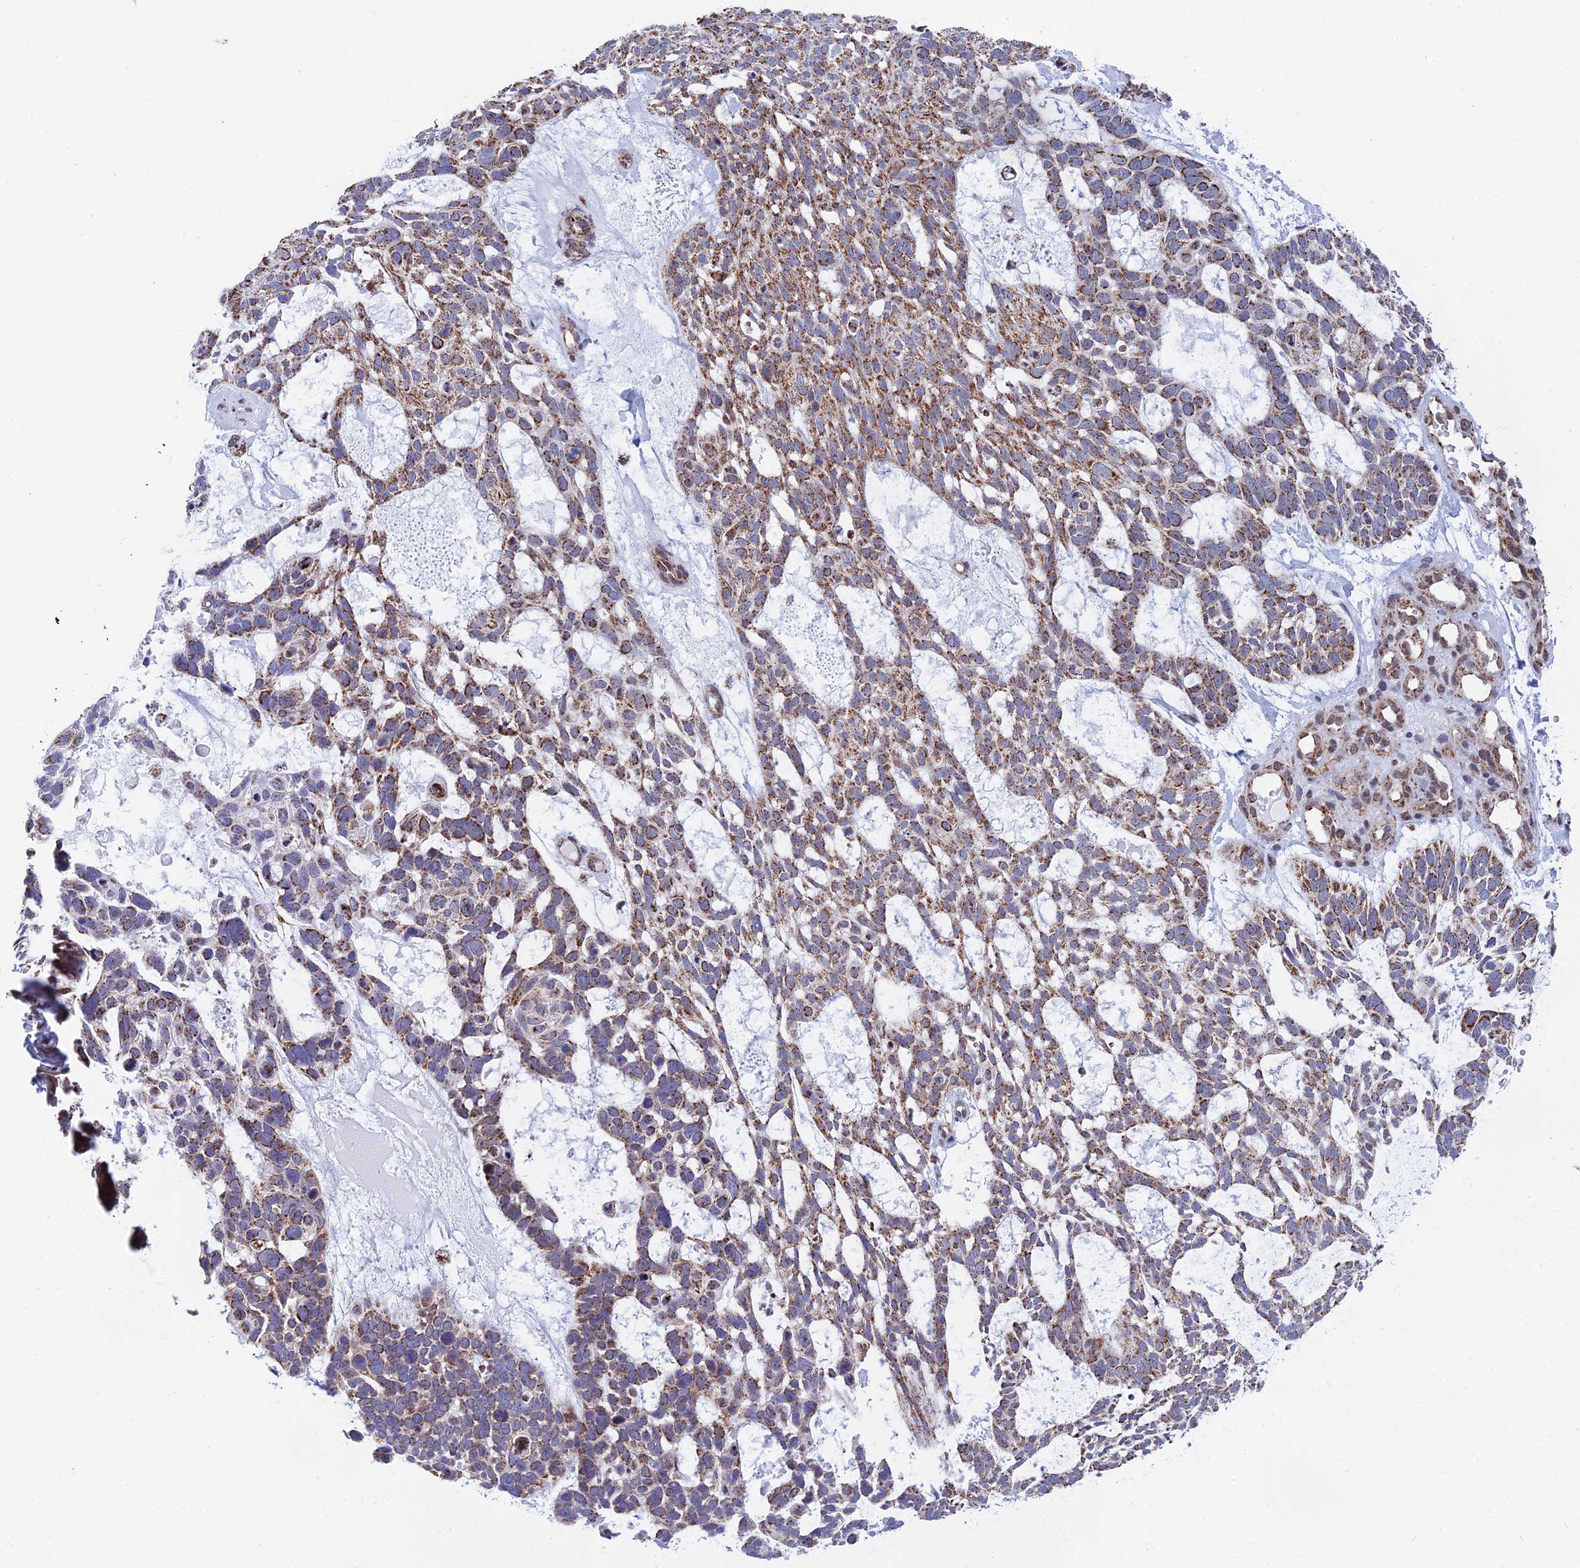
{"staining": {"intensity": "moderate", "quantity": ">75%", "location": "cytoplasmic/membranous"}, "tissue": "skin cancer", "cell_type": "Tumor cells", "image_type": "cancer", "snomed": [{"axis": "morphology", "description": "Basal cell carcinoma"}, {"axis": "topography", "description": "Skin"}], "caption": "Basal cell carcinoma (skin) stained with IHC exhibits moderate cytoplasmic/membranous staining in approximately >75% of tumor cells.", "gene": "CDC16", "patient": {"sex": "male", "age": 88}}